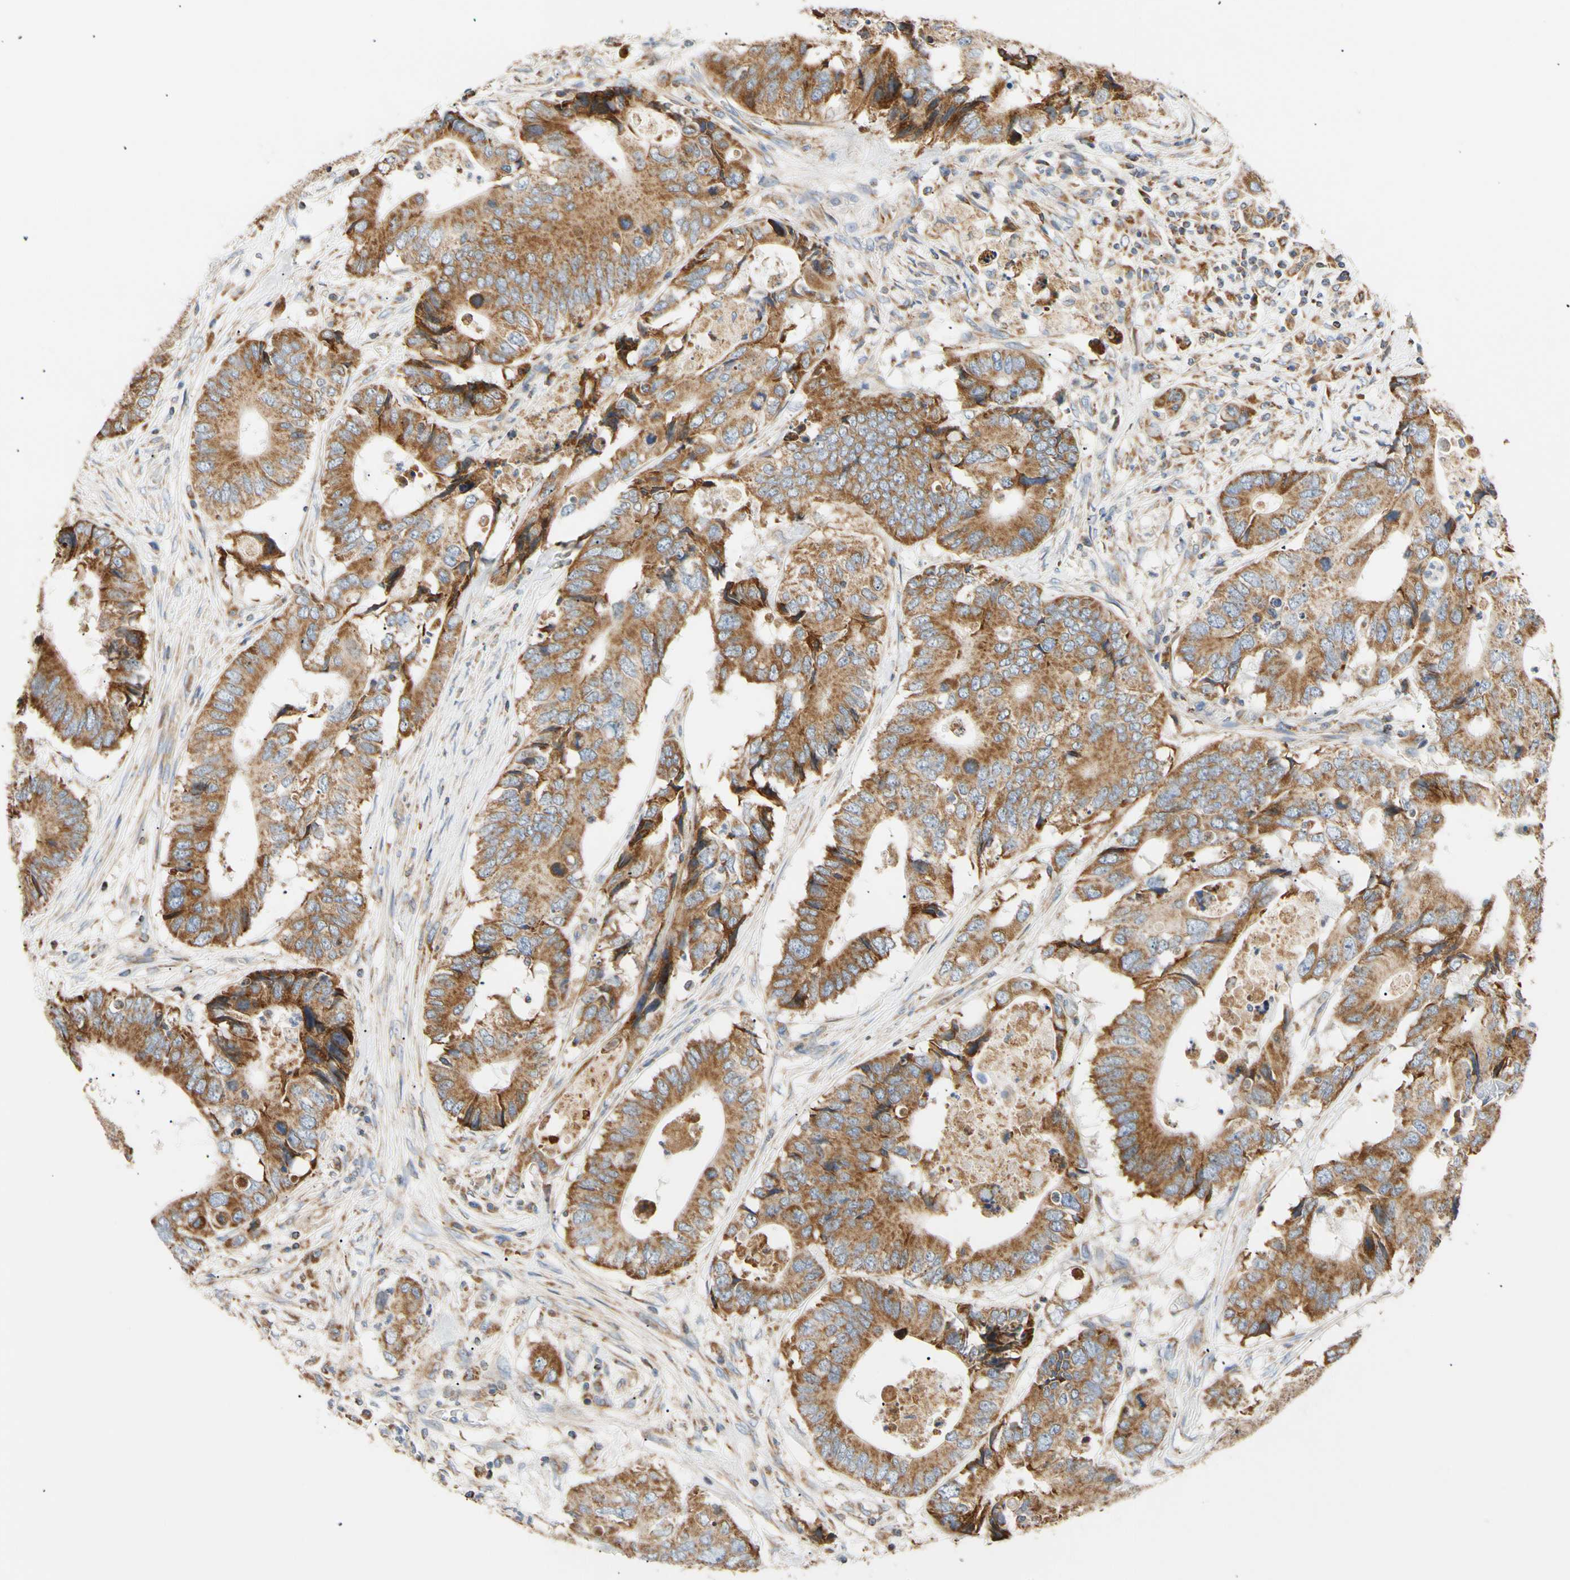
{"staining": {"intensity": "moderate", "quantity": ">75%", "location": "cytoplasmic/membranous"}, "tissue": "colorectal cancer", "cell_type": "Tumor cells", "image_type": "cancer", "snomed": [{"axis": "morphology", "description": "Adenocarcinoma, NOS"}, {"axis": "topography", "description": "Colon"}], "caption": "Colorectal adenocarcinoma tissue exhibits moderate cytoplasmic/membranous positivity in approximately >75% of tumor cells, visualized by immunohistochemistry.", "gene": "PLGRKT", "patient": {"sex": "male", "age": 71}}